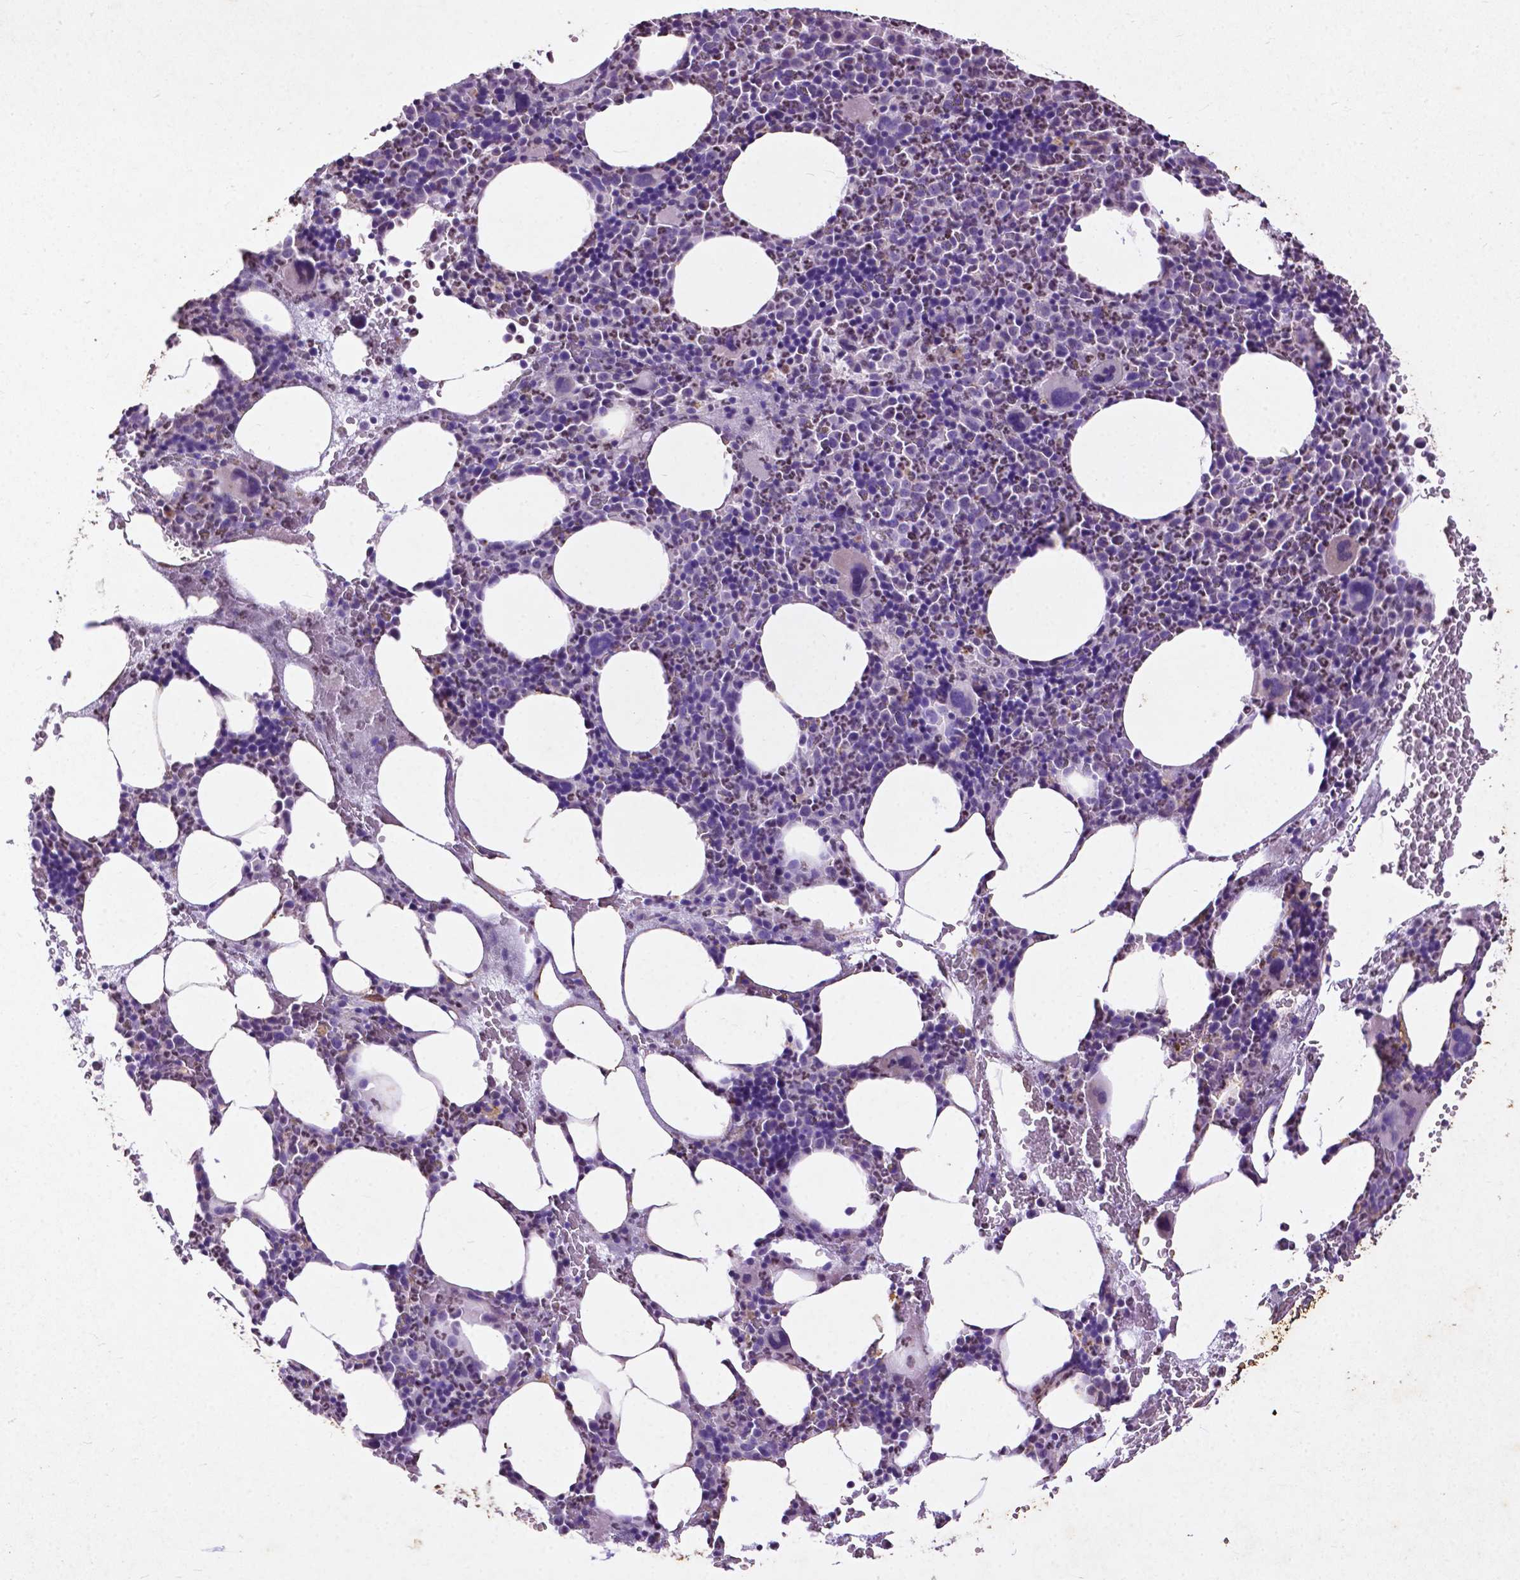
{"staining": {"intensity": "moderate", "quantity": "<25%", "location": "cytoplasmic/membranous"}, "tissue": "bone marrow", "cell_type": "Hematopoietic cells", "image_type": "normal", "snomed": [{"axis": "morphology", "description": "Normal tissue, NOS"}, {"axis": "topography", "description": "Bone marrow"}], "caption": "High-power microscopy captured an immunohistochemistry (IHC) image of benign bone marrow, revealing moderate cytoplasmic/membranous staining in approximately <25% of hematopoietic cells. (Stains: DAB (3,3'-diaminobenzidine) in brown, nuclei in blue, Microscopy: brightfield microscopy at high magnification).", "gene": "THEGL", "patient": {"sex": "male", "age": 89}}